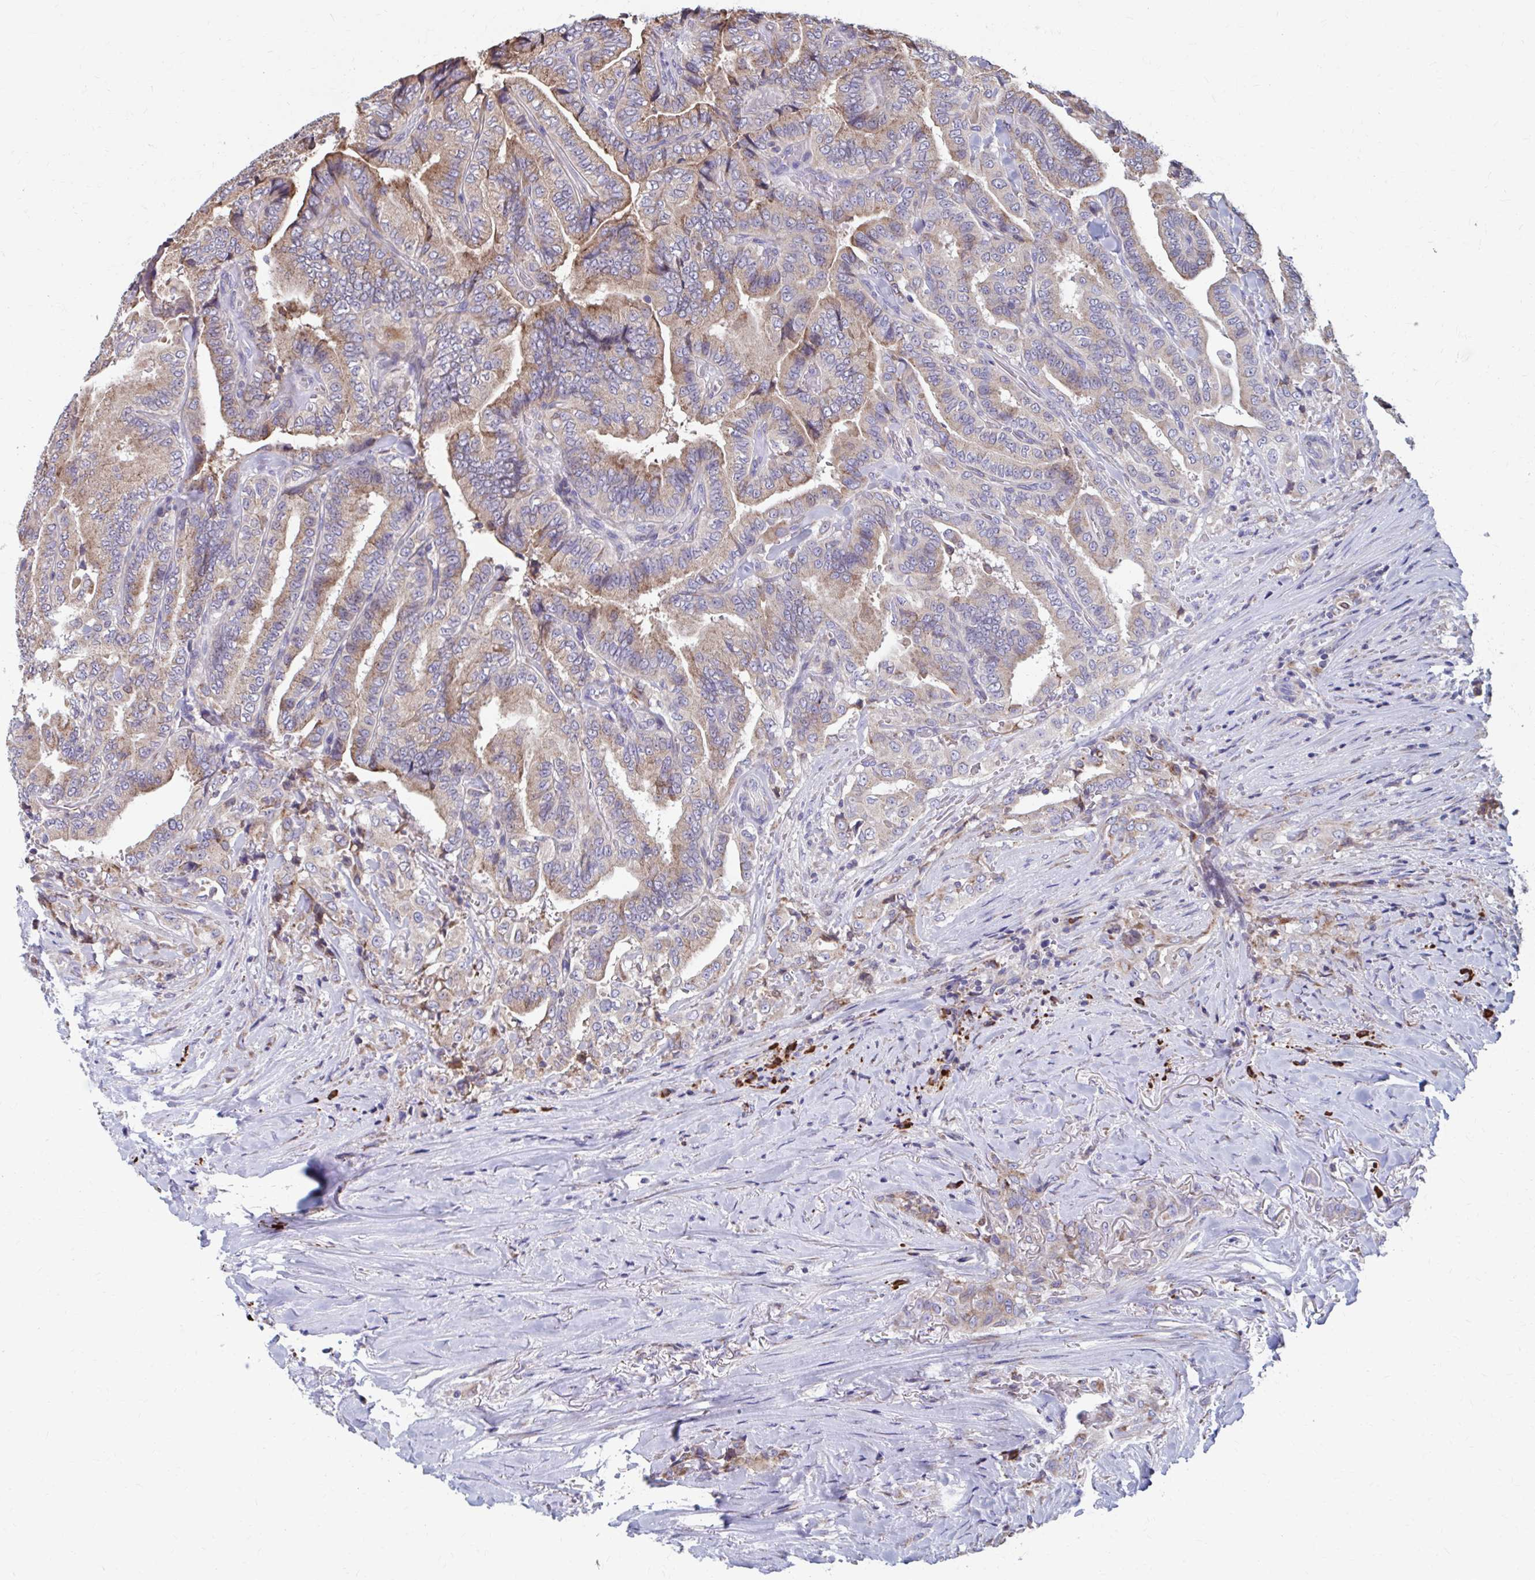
{"staining": {"intensity": "moderate", "quantity": ">75%", "location": "cytoplasmic/membranous"}, "tissue": "thyroid cancer", "cell_type": "Tumor cells", "image_type": "cancer", "snomed": [{"axis": "morphology", "description": "Papillary adenocarcinoma, NOS"}, {"axis": "topography", "description": "Thyroid gland"}], "caption": "Tumor cells show medium levels of moderate cytoplasmic/membranous positivity in approximately >75% of cells in thyroid papillary adenocarcinoma.", "gene": "FKBP2", "patient": {"sex": "male", "age": 61}}